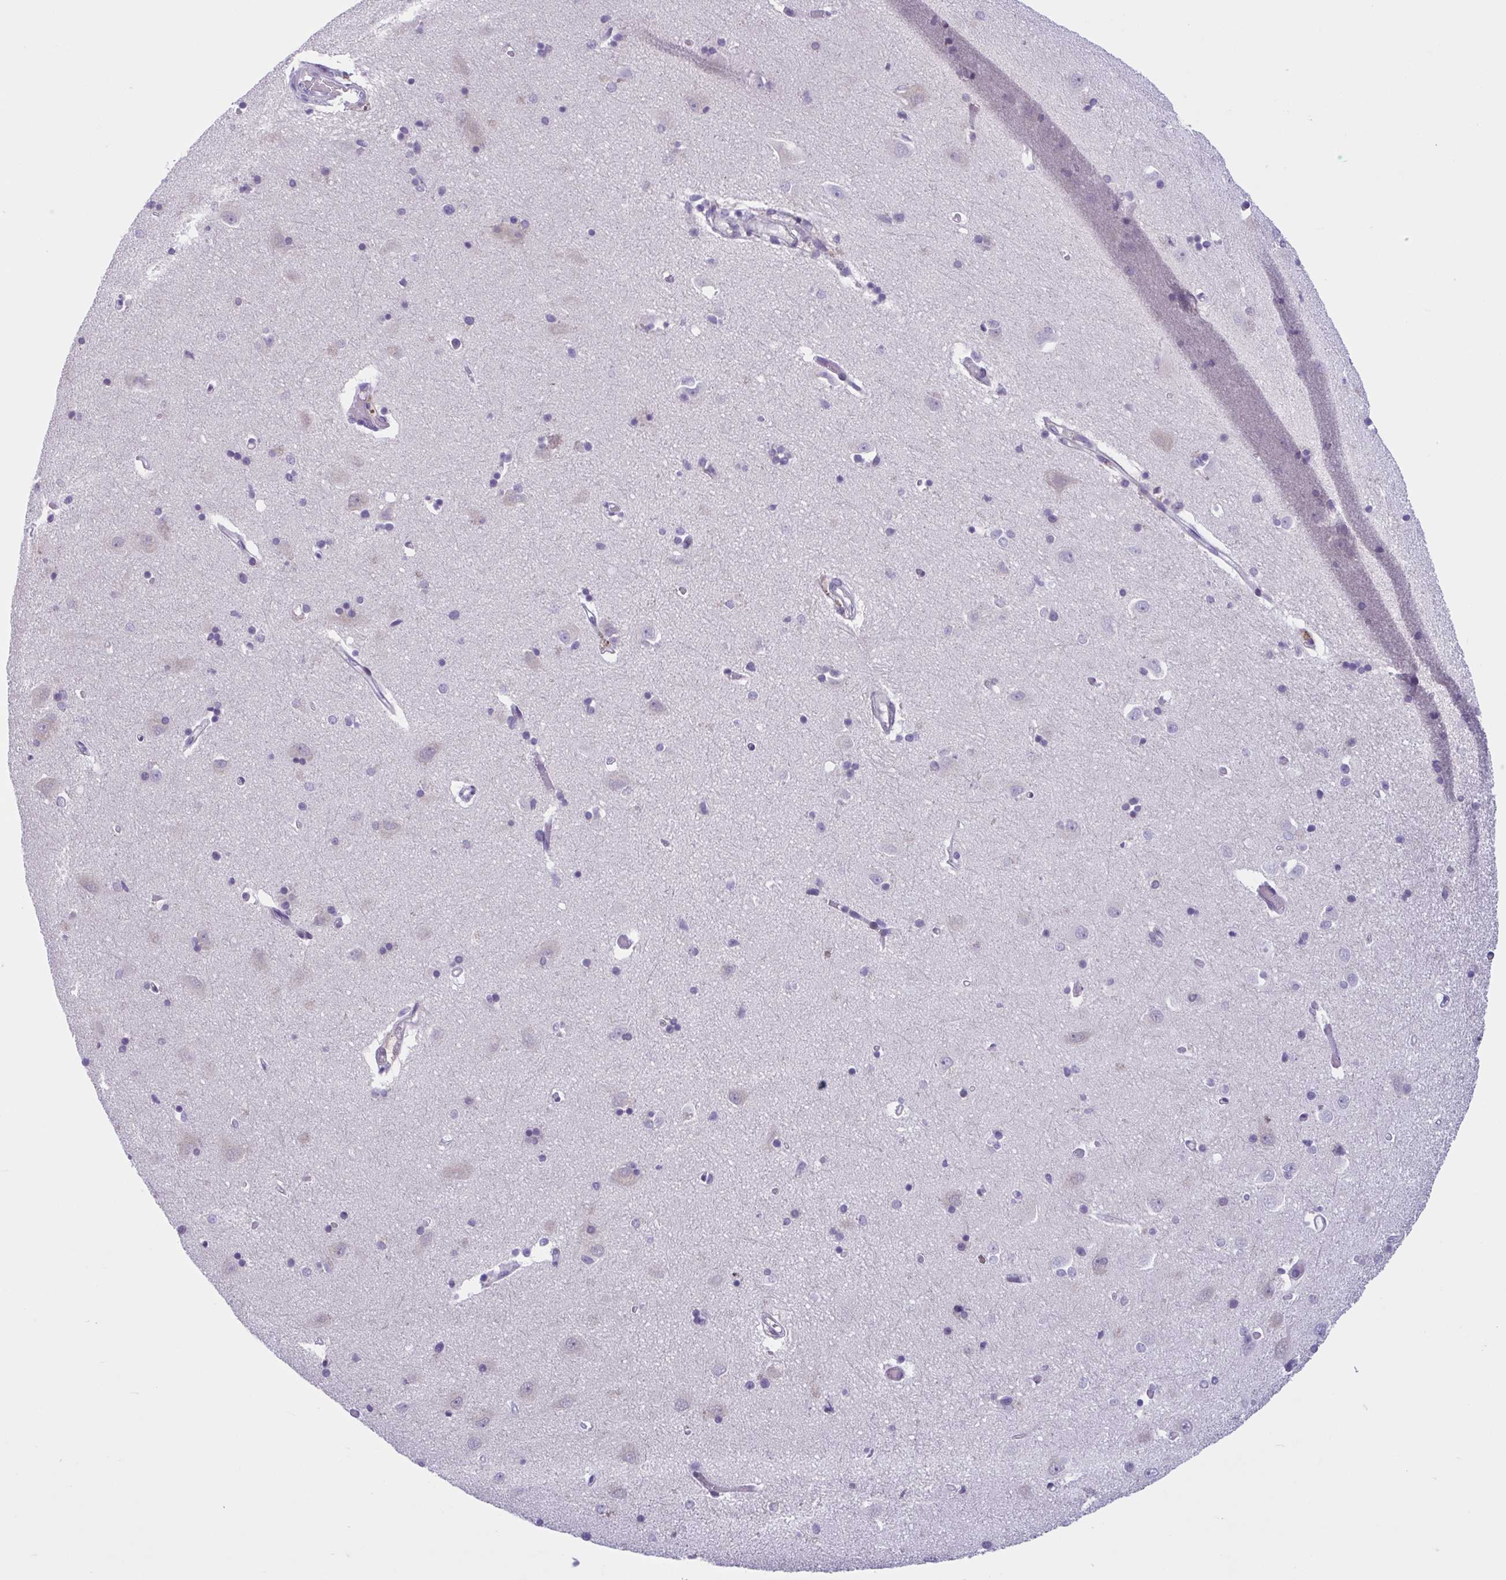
{"staining": {"intensity": "negative", "quantity": "none", "location": "none"}, "tissue": "caudate", "cell_type": "Glial cells", "image_type": "normal", "snomed": [{"axis": "morphology", "description": "Normal tissue, NOS"}, {"axis": "topography", "description": "Lateral ventricle wall"}, {"axis": "topography", "description": "Hippocampus"}], "caption": "This is an immunohistochemistry (IHC) micrograph of unremarkable human caudate. There is no expression in glial cells.", "gene": "WNT9B", "patient": {"sex": "female", "age": 63}}